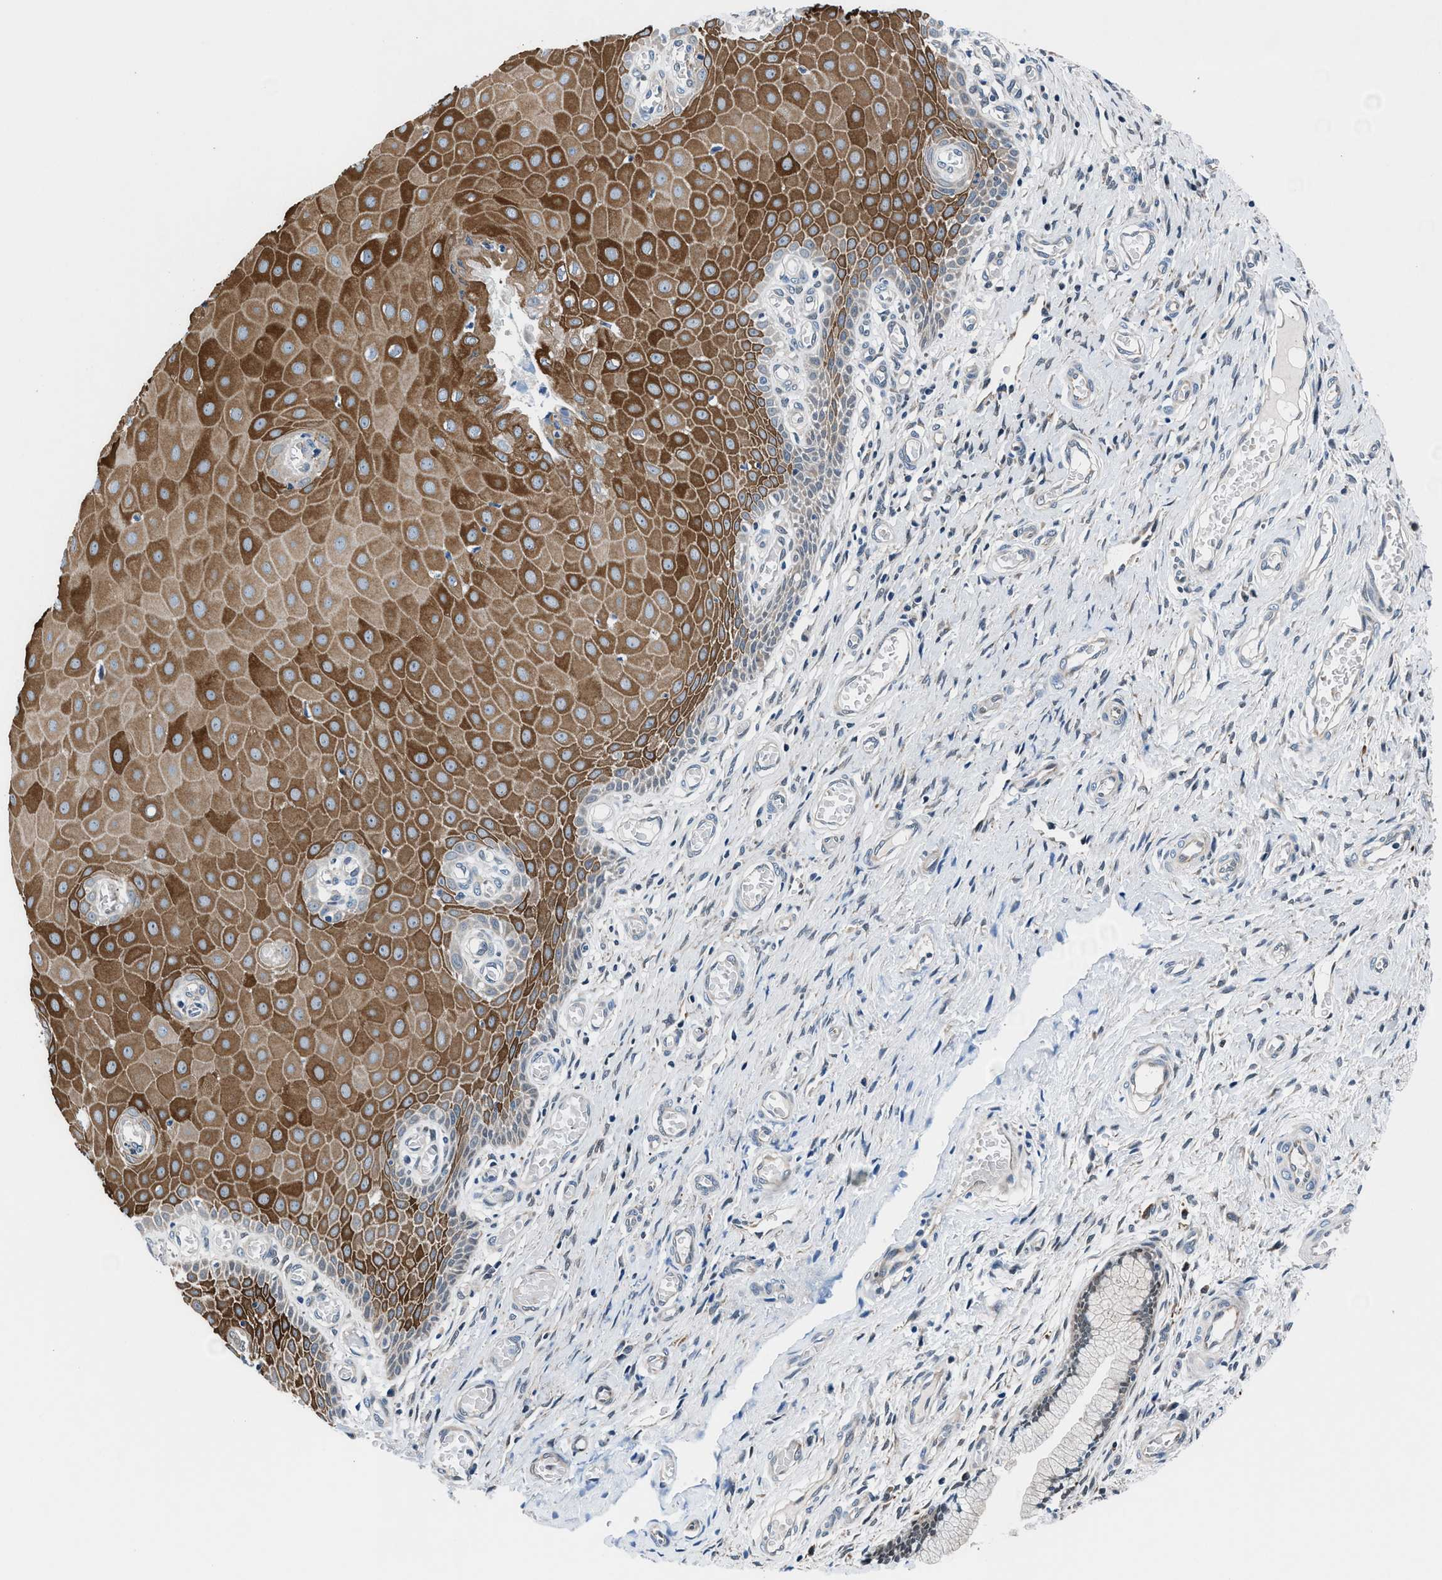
{"staining": {"intensity": "weak", "quantity": "<25%", "location": "cytoplasmic/membranous"}, "tissue": "cervix", "cell_type": "Glandular cells", "image_type": "normal", "snomed": [{"axis": "morphology", "description": "Normal tissue, NOS"}, {"axis": "topography", "description": "Cervix"}], "caption": "Normal cervix was stained to show a protein in brown. There is no significant positivity in glandular cells. (Stains: DAB immunohistochemistry (IHC) with hematoxylin counter stain, Microscopy: brightfield microscopy at high magnification).", "gene": "PRPSAP2", "patient": {"sex": "female", "age": 55}}